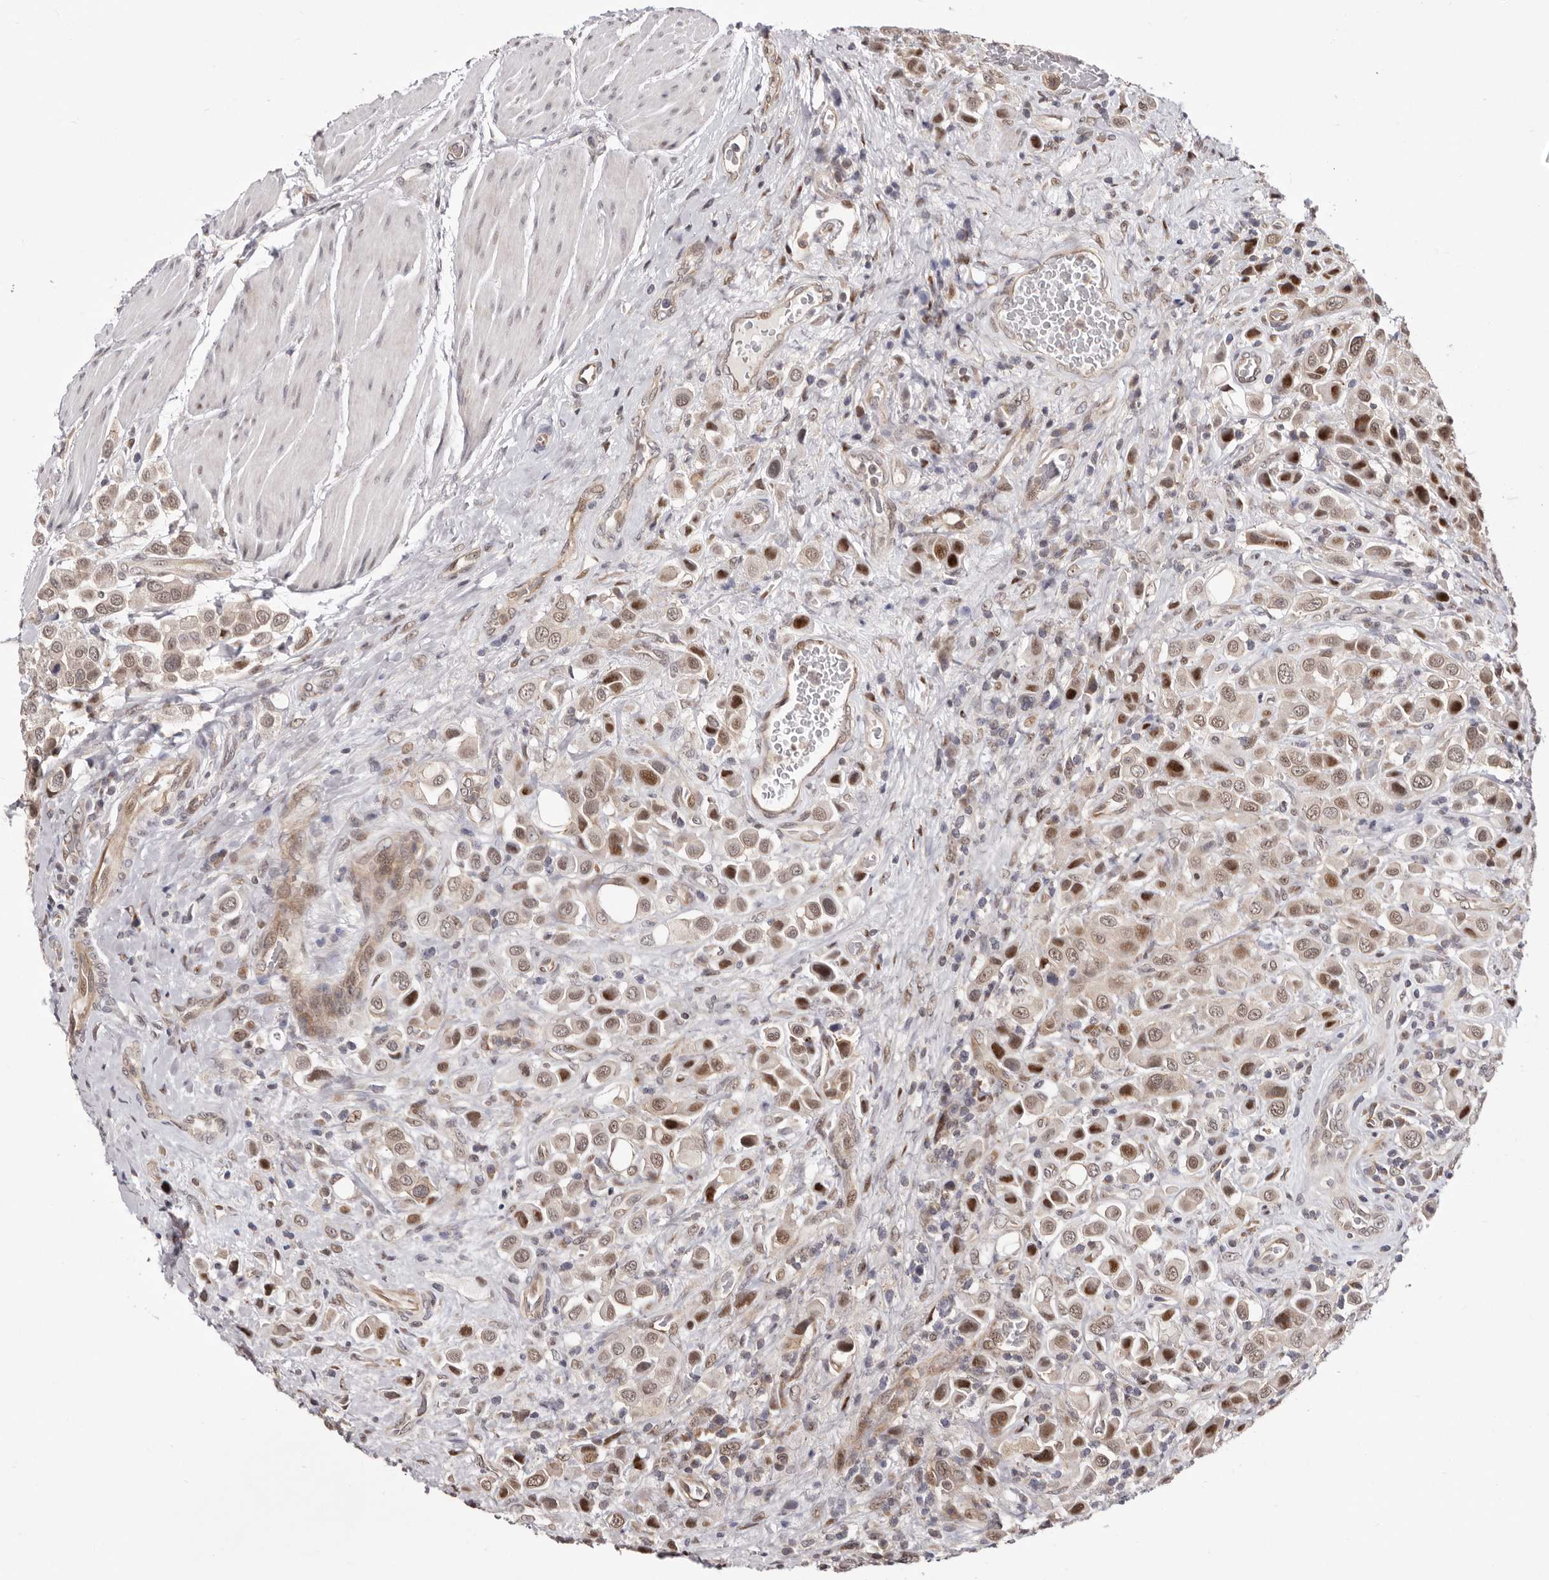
{"staining": {"intensity": "moderate", "quantity": ">75%", "location": "nuclear"}, "tissue": "urothelial cancer", "cell_type": "Tumor cells", "image_type": "cancer", "snomed": [{"axis": "morphology", "description": "Urothelial carcinoma, High grade"}, {"axis": "topography", "description": "Urinary bladder"}], "caption": "Urothelial cancer tissue shows moderate nuclear positivity in about >75% of tumor cells", "gene": "GLRX3", "patient": {"sex": "male", "age": 50}}